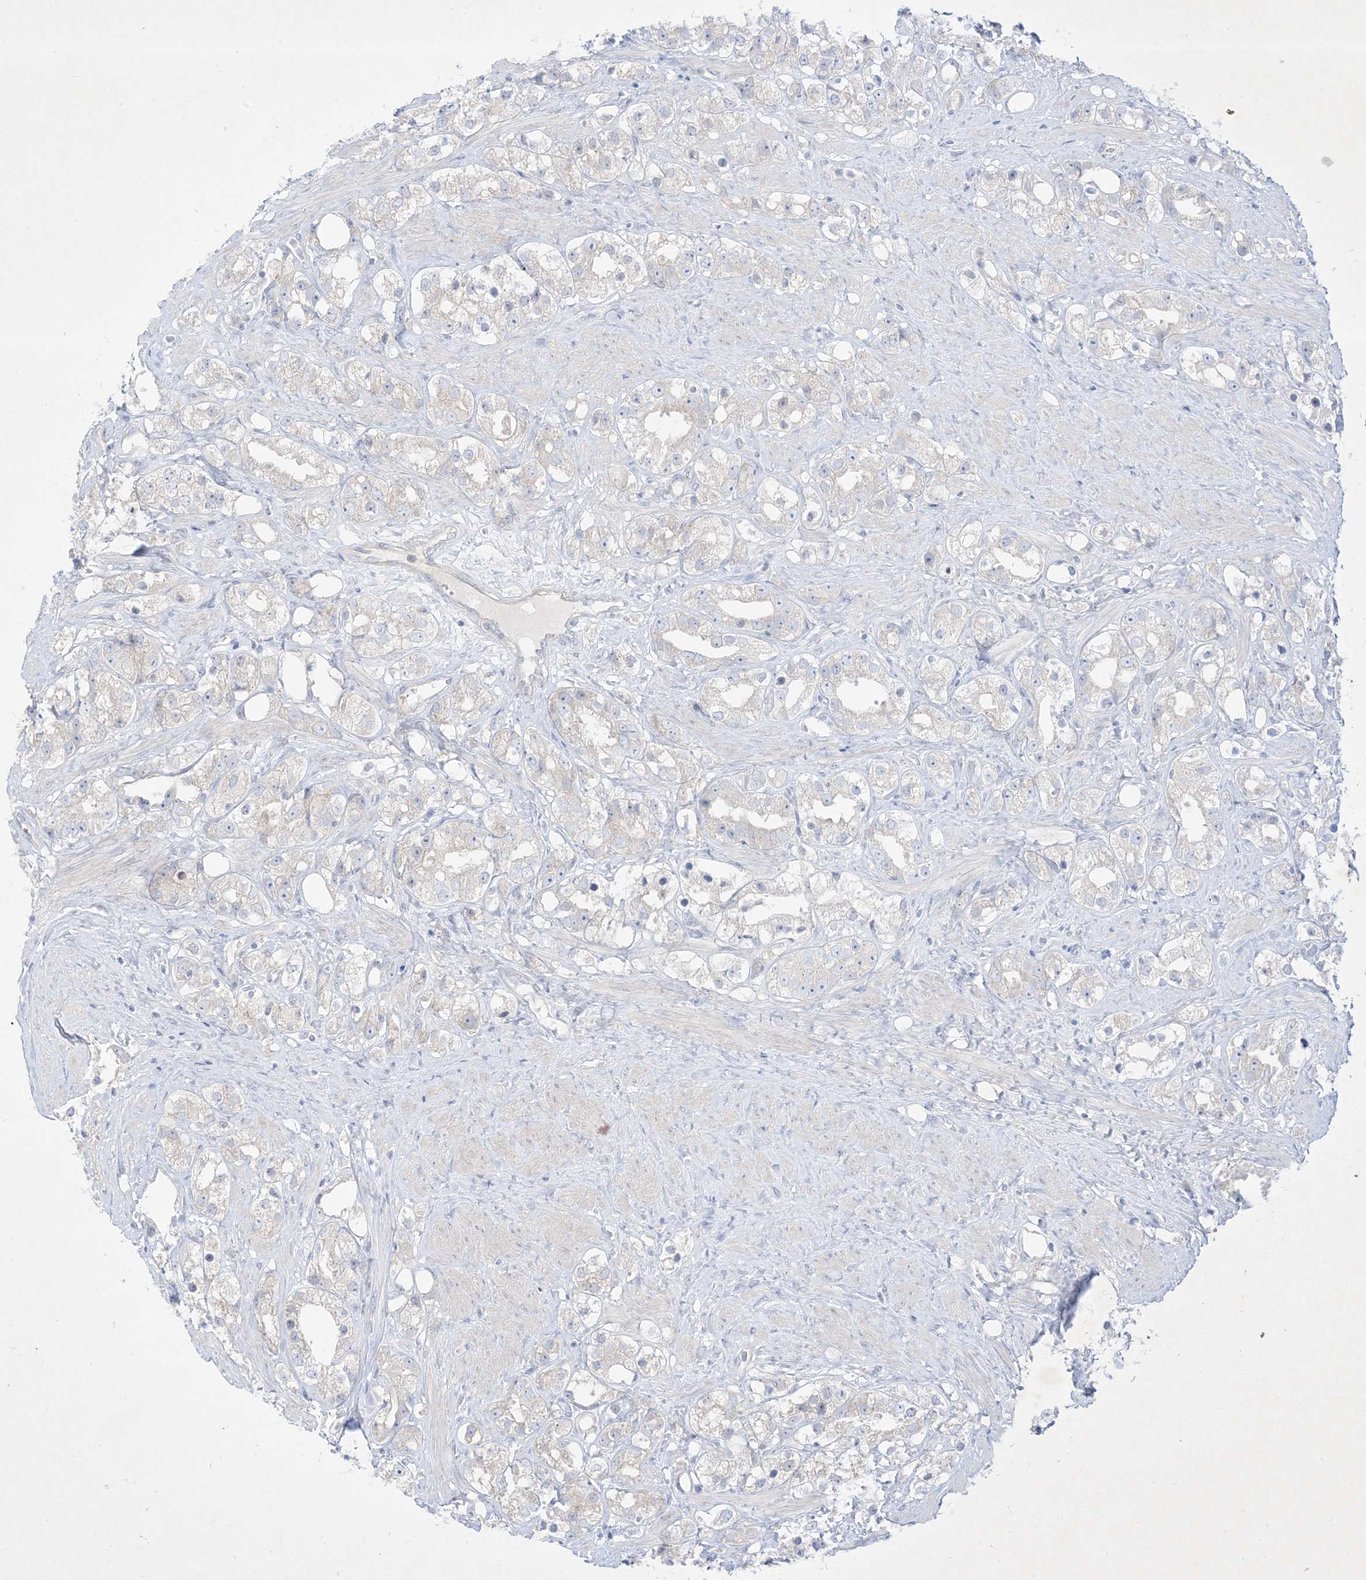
{"staining": {"intensity": "negative", "quantity": "none", "location": "none"}, "tissue": "prostate cancer", "cell_type": "Tumor cells", "image_type": "cancer", "snomed": [{"axis": "morphology", "description": "Adenocarcinoma, NOS"}, {"axis": "topography", "description": "Prostate"}], "caption": "Immunohistochemistry histopathology image of neoplastic tissue: prostate cancer stained with DAB shows no significant protein expression in tumor cells. (Stains: DAB (3,3'-diaminobenzidine) immunohistochemistry with hematoxylin counter stain, Microscopy: brightfield microscopy at high magnification).", "gene": "PLEKHA3", "patient": {"sex": "male", "age": 79}}